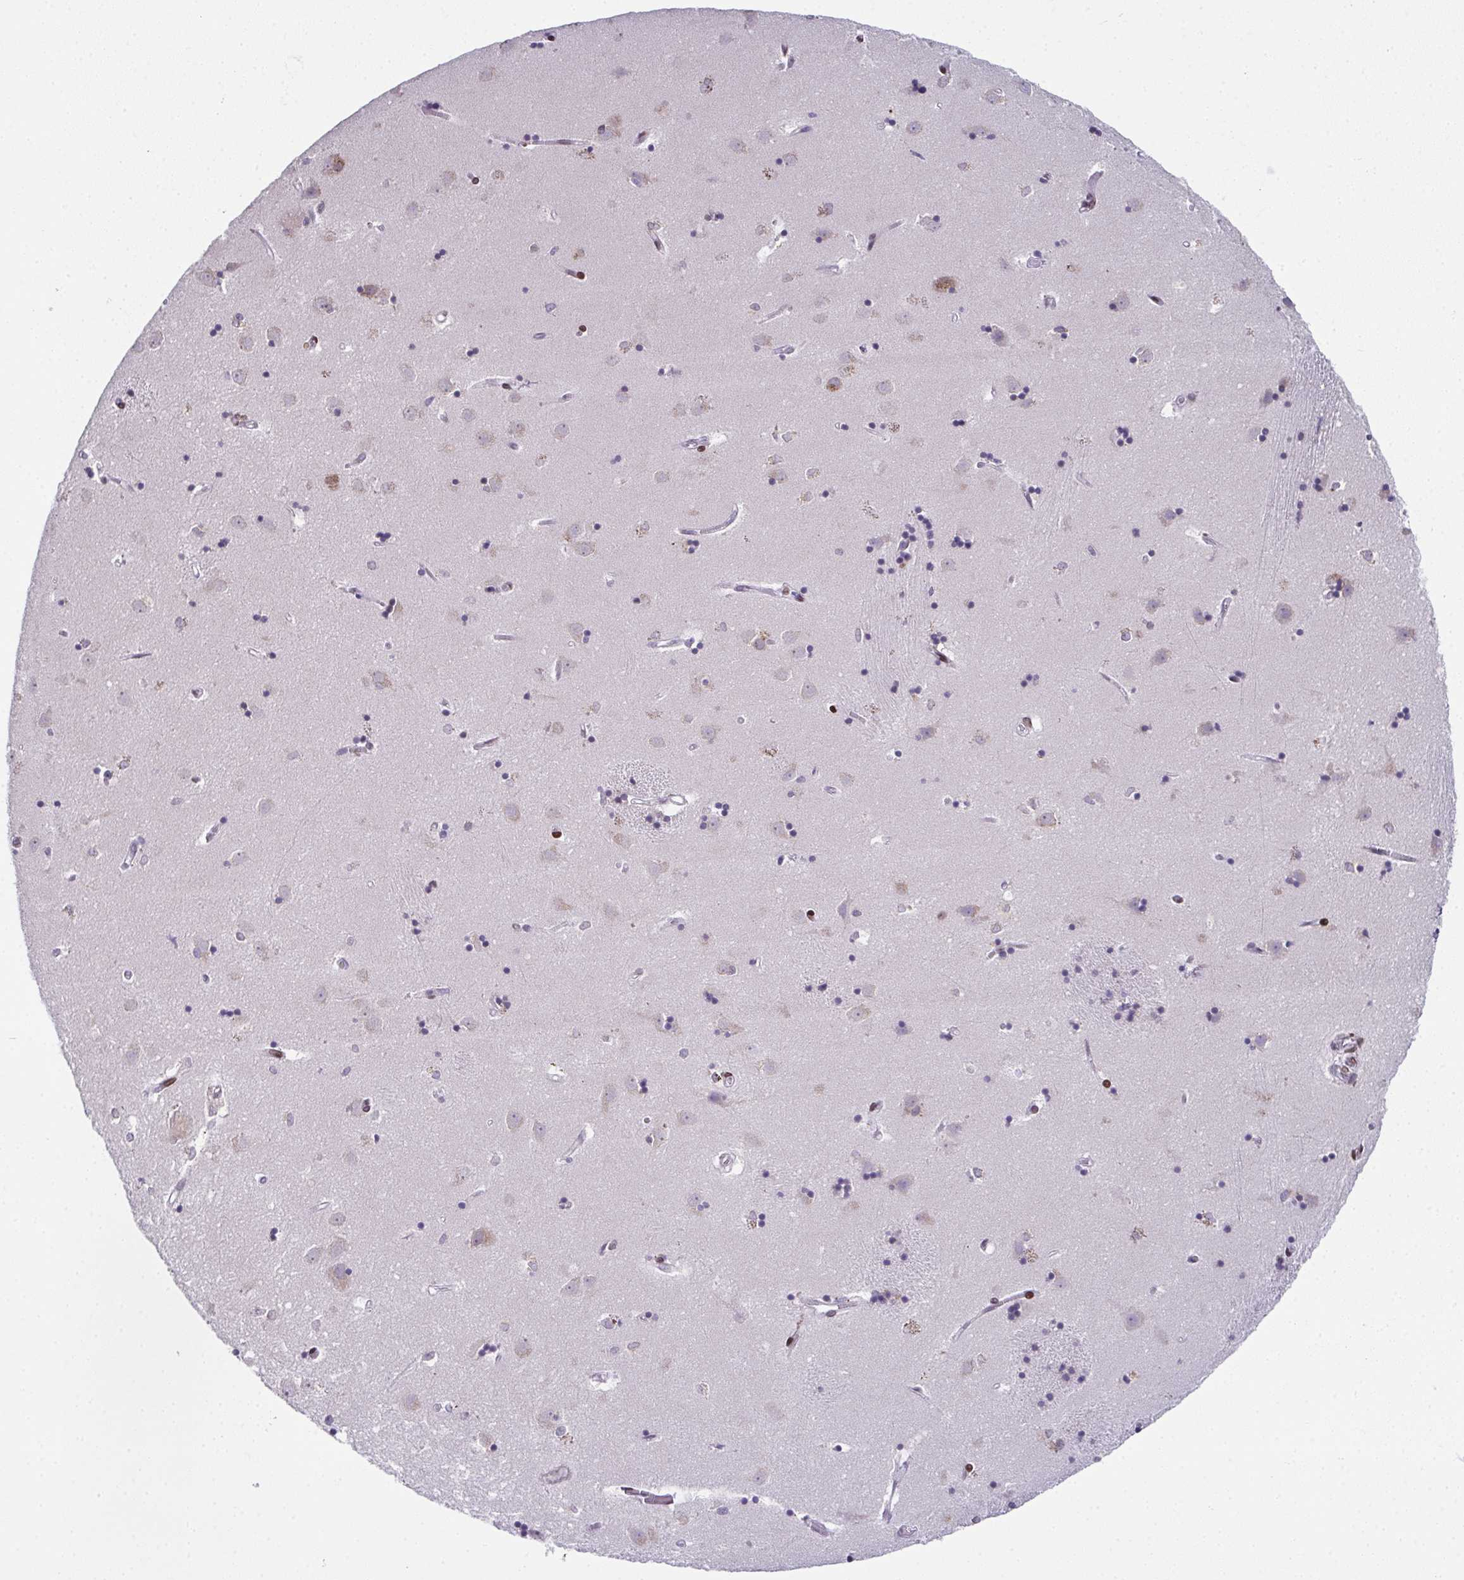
{"staining": {"intensity": "negative", "quantity": "none", "location": "none"}, "tissue": "caudate", "cell_type": "Glial cells", "image_type": "normal", "snomed": [{"axis": "morphology", "description": "Normal tissue, NOS"}, {"axis": "topography", "description": "Lateral ventricle wall"}], "caption": "High magnification brightfield microscopy of unremarkable caudate stained with DAB (3,3'-diaminobenzidine) (brown) and counterstained with hematoxylin (blue): glial cells show no significant positivity. (DAB (3,3'-diaminobenzidine) immunohistochemistry (IHC) visualized using brightfield microscopy, high magnification).", "gene": "RB1", "patient": {"sex": "male", "age": 54}}